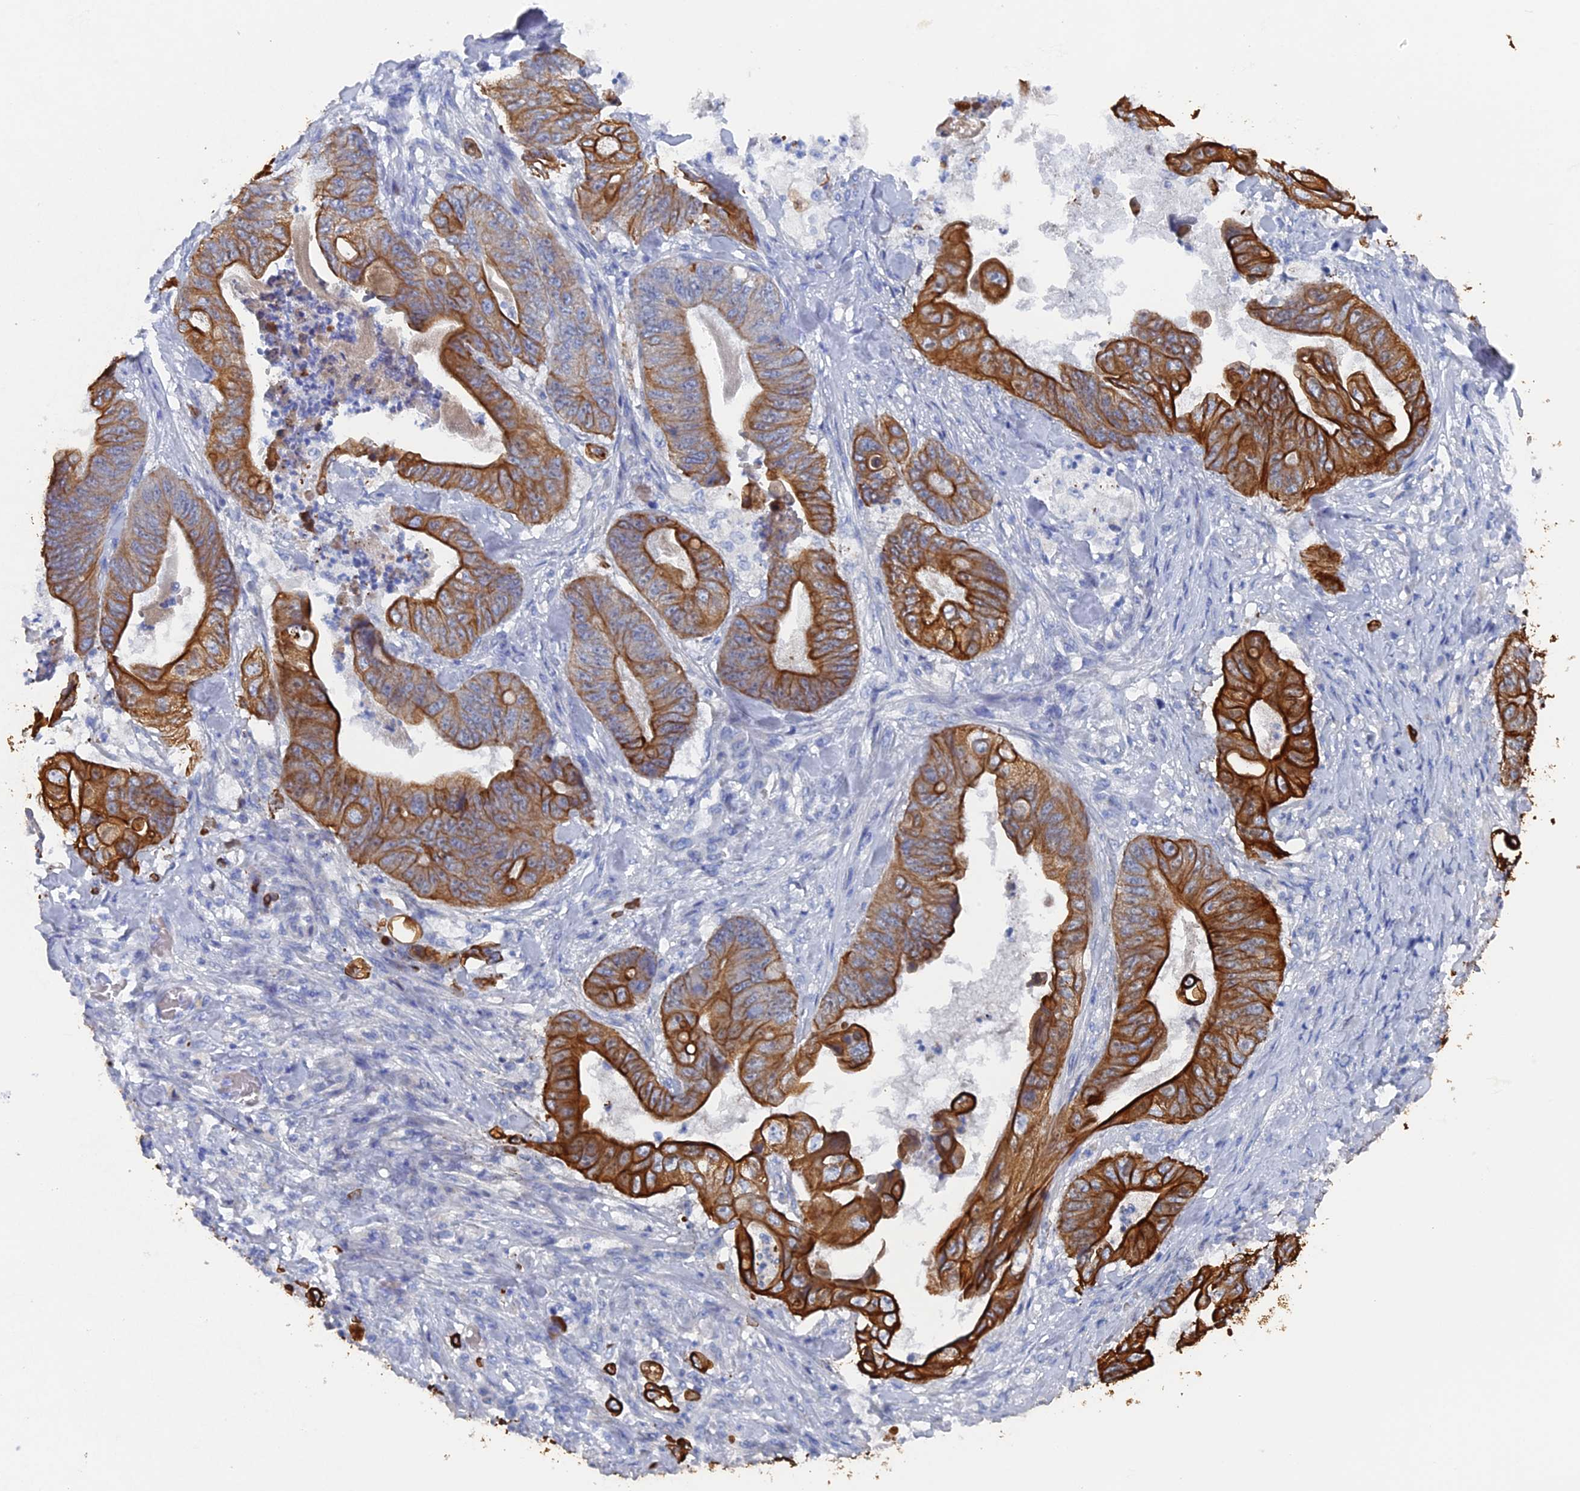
{"staining": {"intensity": "strong", "quantity": "25%-75%", "location": "cytoplasmic/membranous"}, "tissue": "stomach cancer", "cell_type": "Tumor cells", "image_type": "cancer", "snomed": [{"axis": "morphology", "description": "Adenocarcinoma, NOS"}, {"axis": "topography", "description": "Stomach"}], "caption": "Immunohistochemical staining of stomach adenocarcinoma exhibits strong cytoplasmic/membranous protein staining in approximately 25%-75% of tumor cells.", "gene": "SRFBP1", "patient": {"sex": "female", "age": 73}}